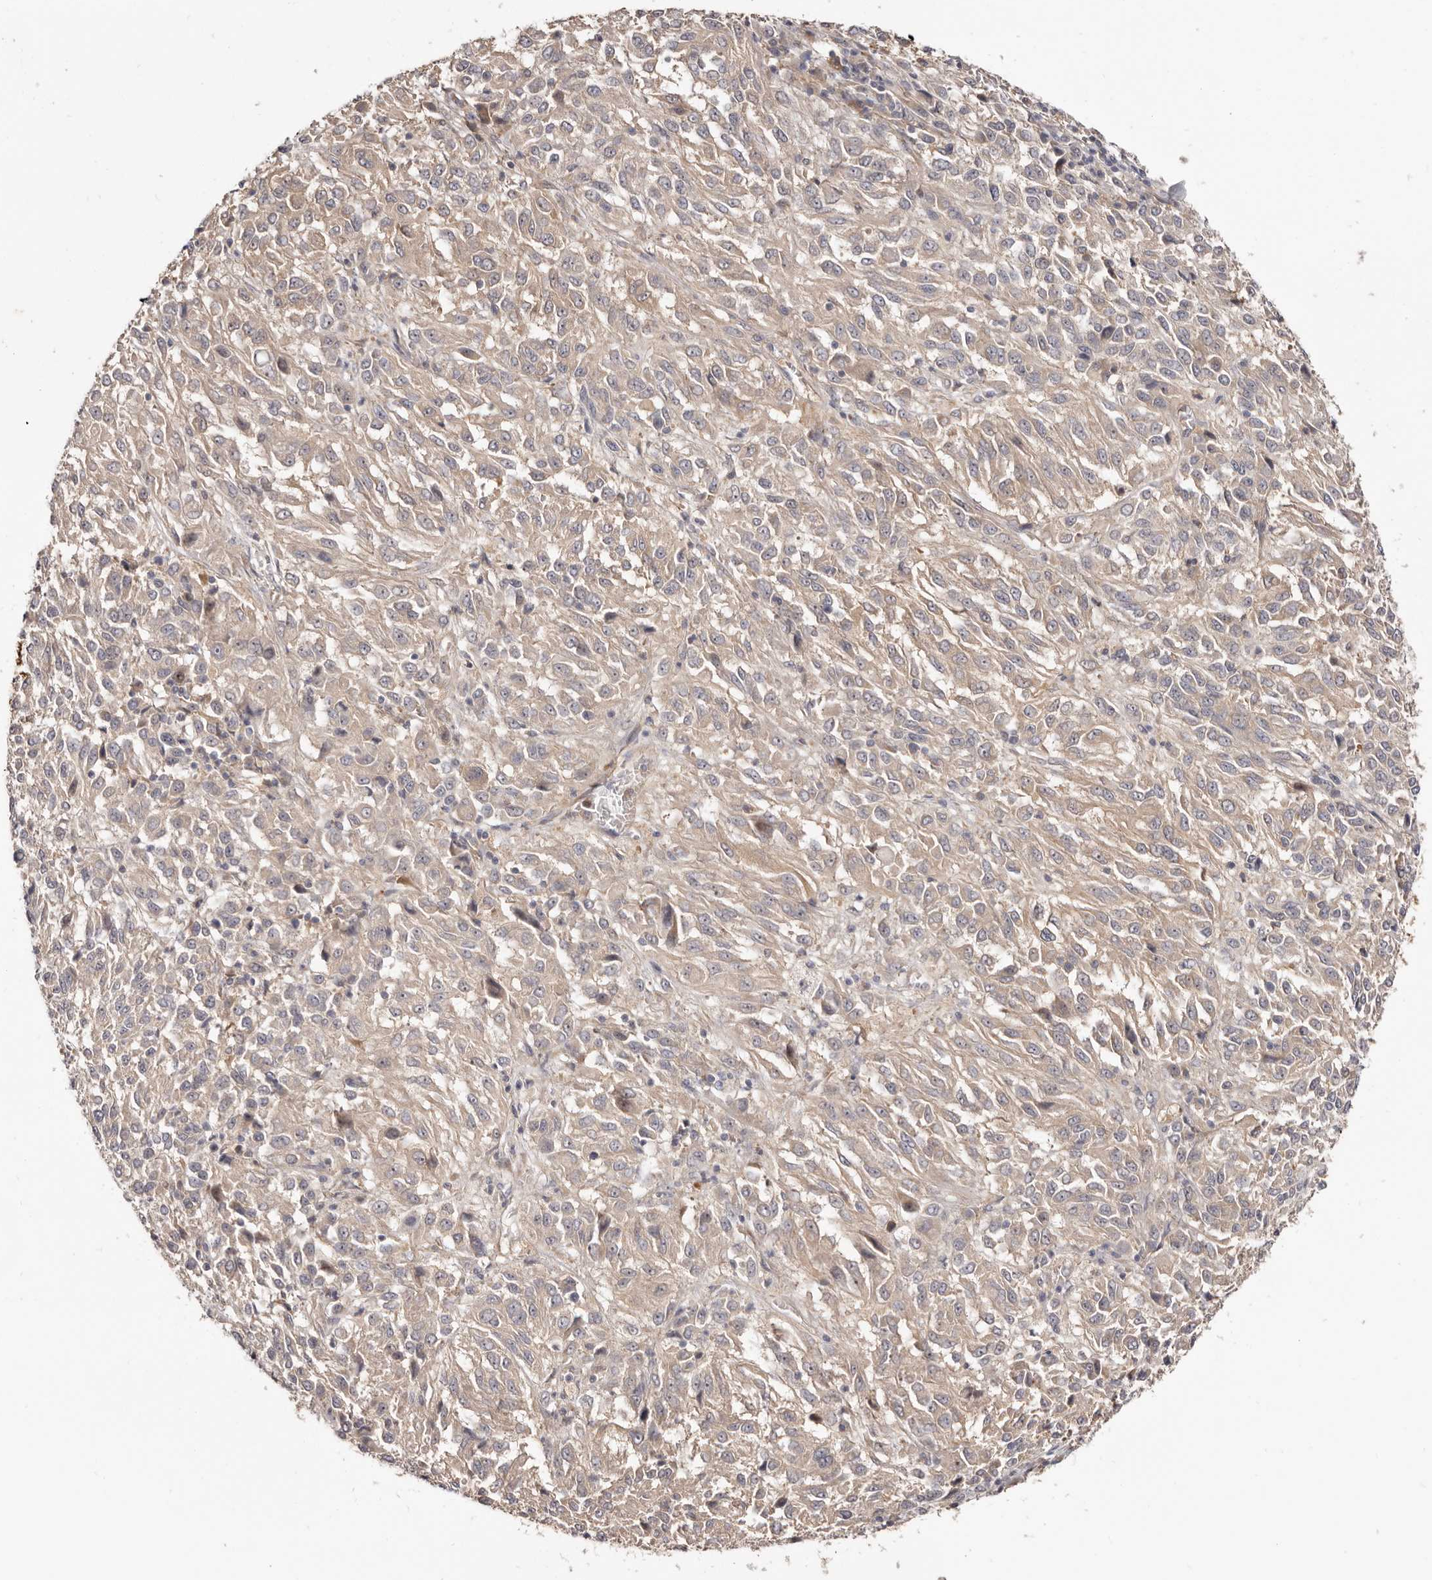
{"staining": {"intensity": "weak", "quantity": "<25%", "location": "cytoplasmic/membranous"}, "tissue": "melanoma", "cell_type": "Tumor cells", "image_type": "cancer", "snomed": [{"axis": "morphology", "description": "Malignant melanoma, Metastatic site"}, {"axis": "topography", "description": "Lung"}], "caption": "Tumor cells show no significant protein positivity in malignant melanoma (metastatic site). Brightfield microscopy of immunohistochemistry stained with DAB (brown) and hematoxylin (blue), captured at high magnification.", "gene": "GPATCH4", "patient": {"sex": "male", "age": 64}}